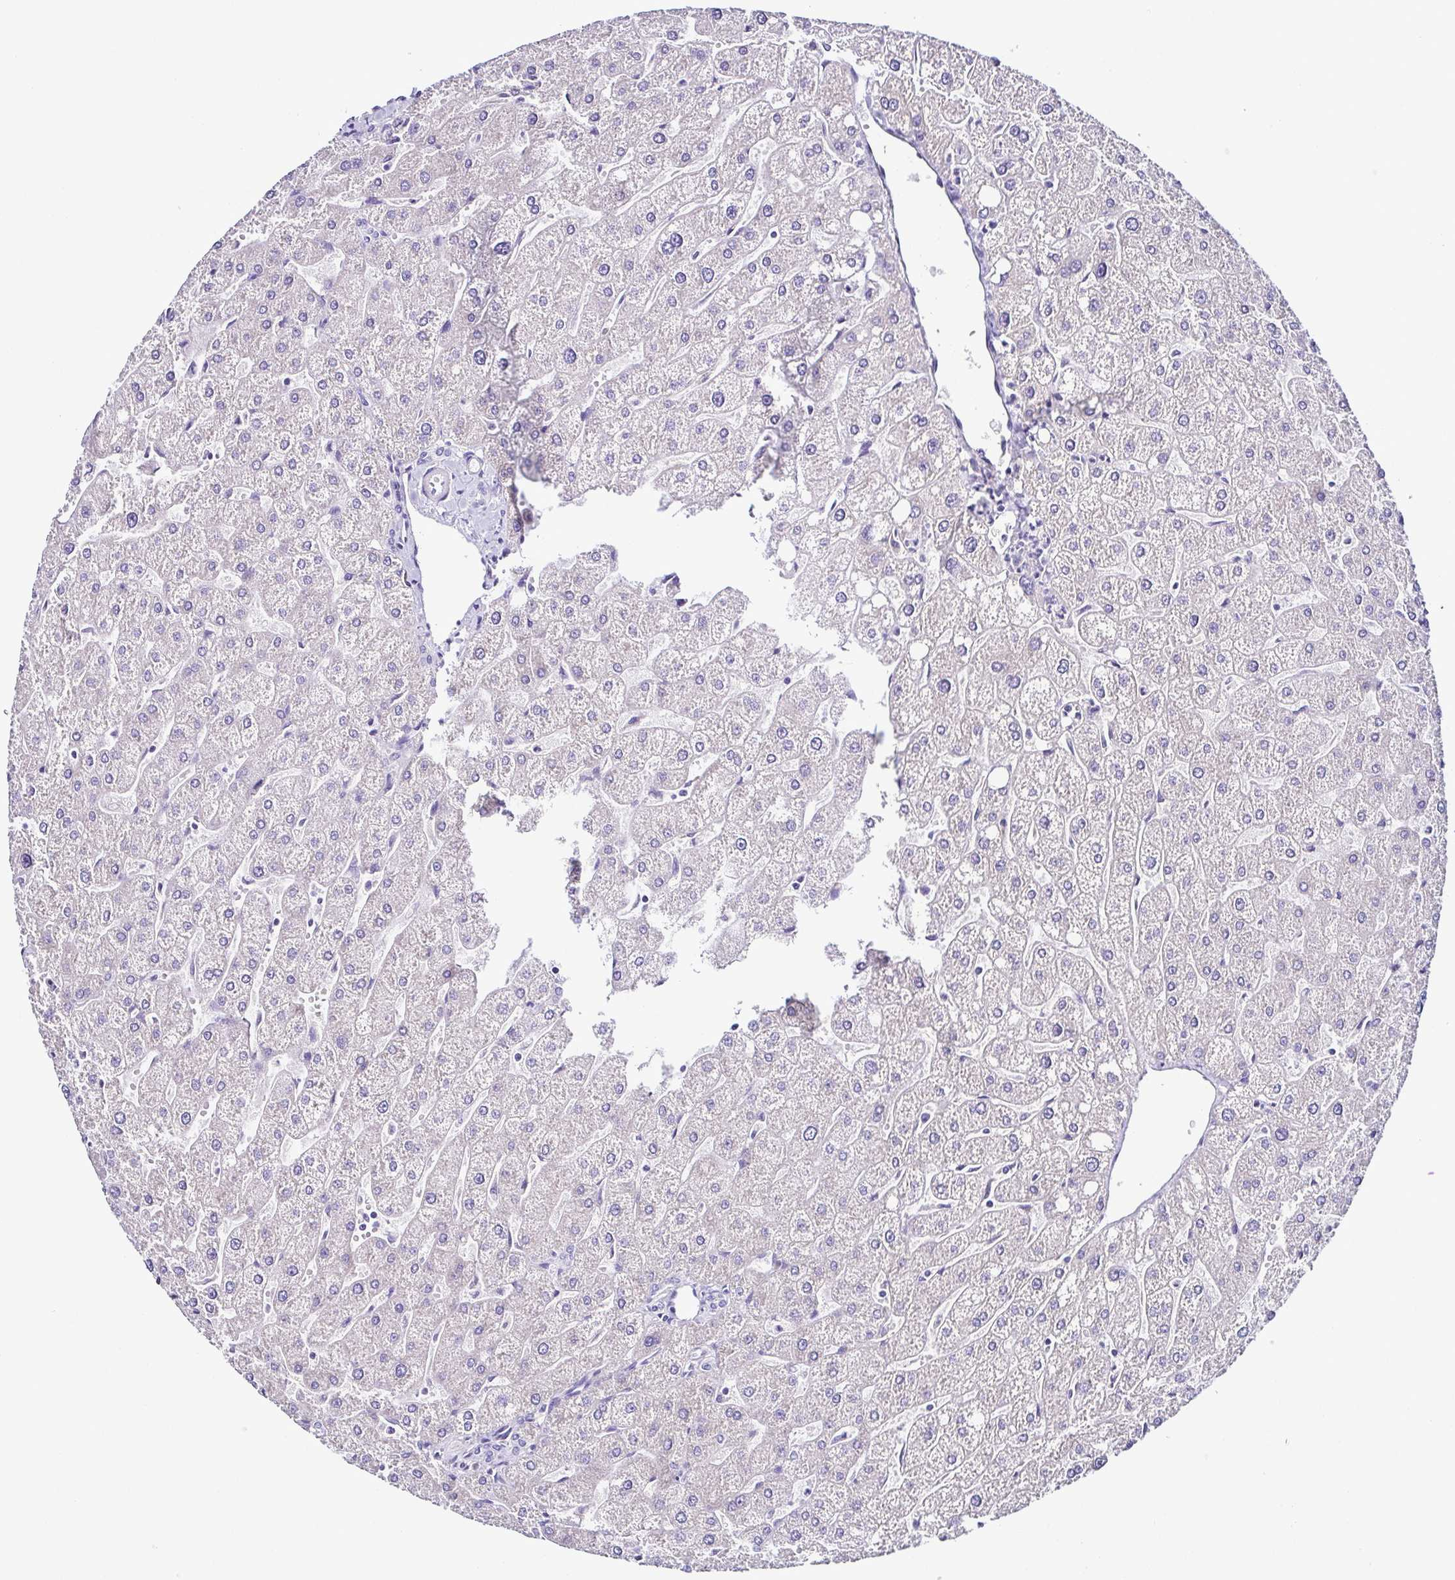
{"staining": {"intensity": "negative", "quantity": "none", "location": "none"}, "tissue": "liver", "cell_type": "Cholangiocytes", "image_type": "normal", "snomed": [{"axis": "morphology", "description": "Normal tissue, NOS"}, {"axis": "topography", "description": "Liver"}], "caption": "Immunohistochemistry (IHC) histopathology image of unremarkable liver: liver stained with DAB (3,3'-diaminobenzidine) reveals no significant protein staining in cholangiocytes. (DAB (3,3'-diaminobenzidine) immunohistochemistry with hematoxylin counter stain).", "gene": "SRL", "patient": {"sex": "male", "age": 67}}